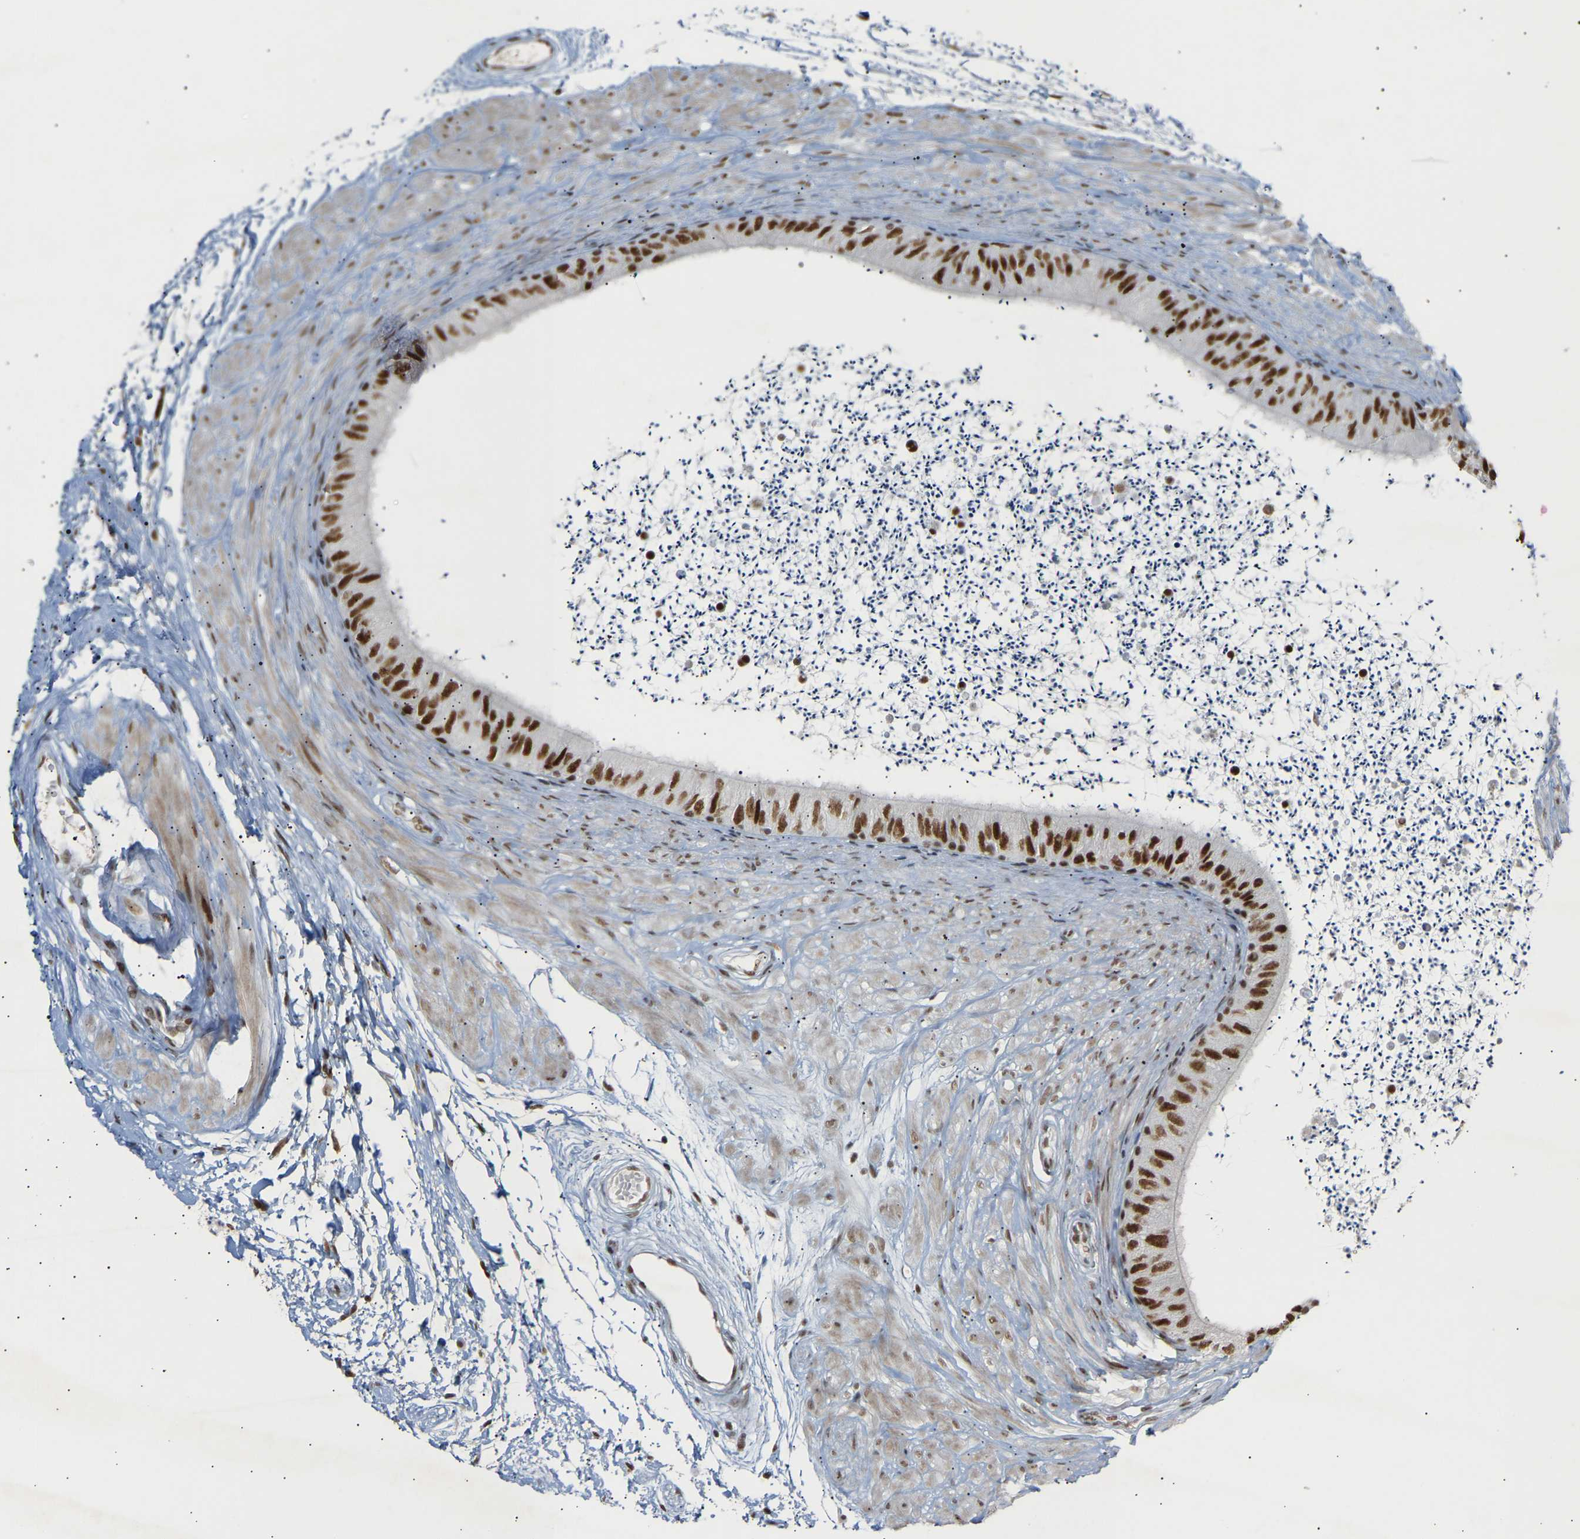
{"staining": {"intensity": "strong", "quantity": ">75%", "location": "nuclear"}, "tissue": "epididymis", "cell_type": "Glandular cells", "image_type": "normal", "snomed": [{"axis": "morphology", "description": "Normal tissue, NOS"}, {"axis": "topography", "description": "Epididymis"}], "caption": "Immunohistochemistry histopathology image of unremarkable human epididymis stained for a protein (brown), which displays high levels of strong nuclear expression in about >75% of glandular cells.", "gene": "NELFB", "patient": {"sex": "male", "age": 56}}